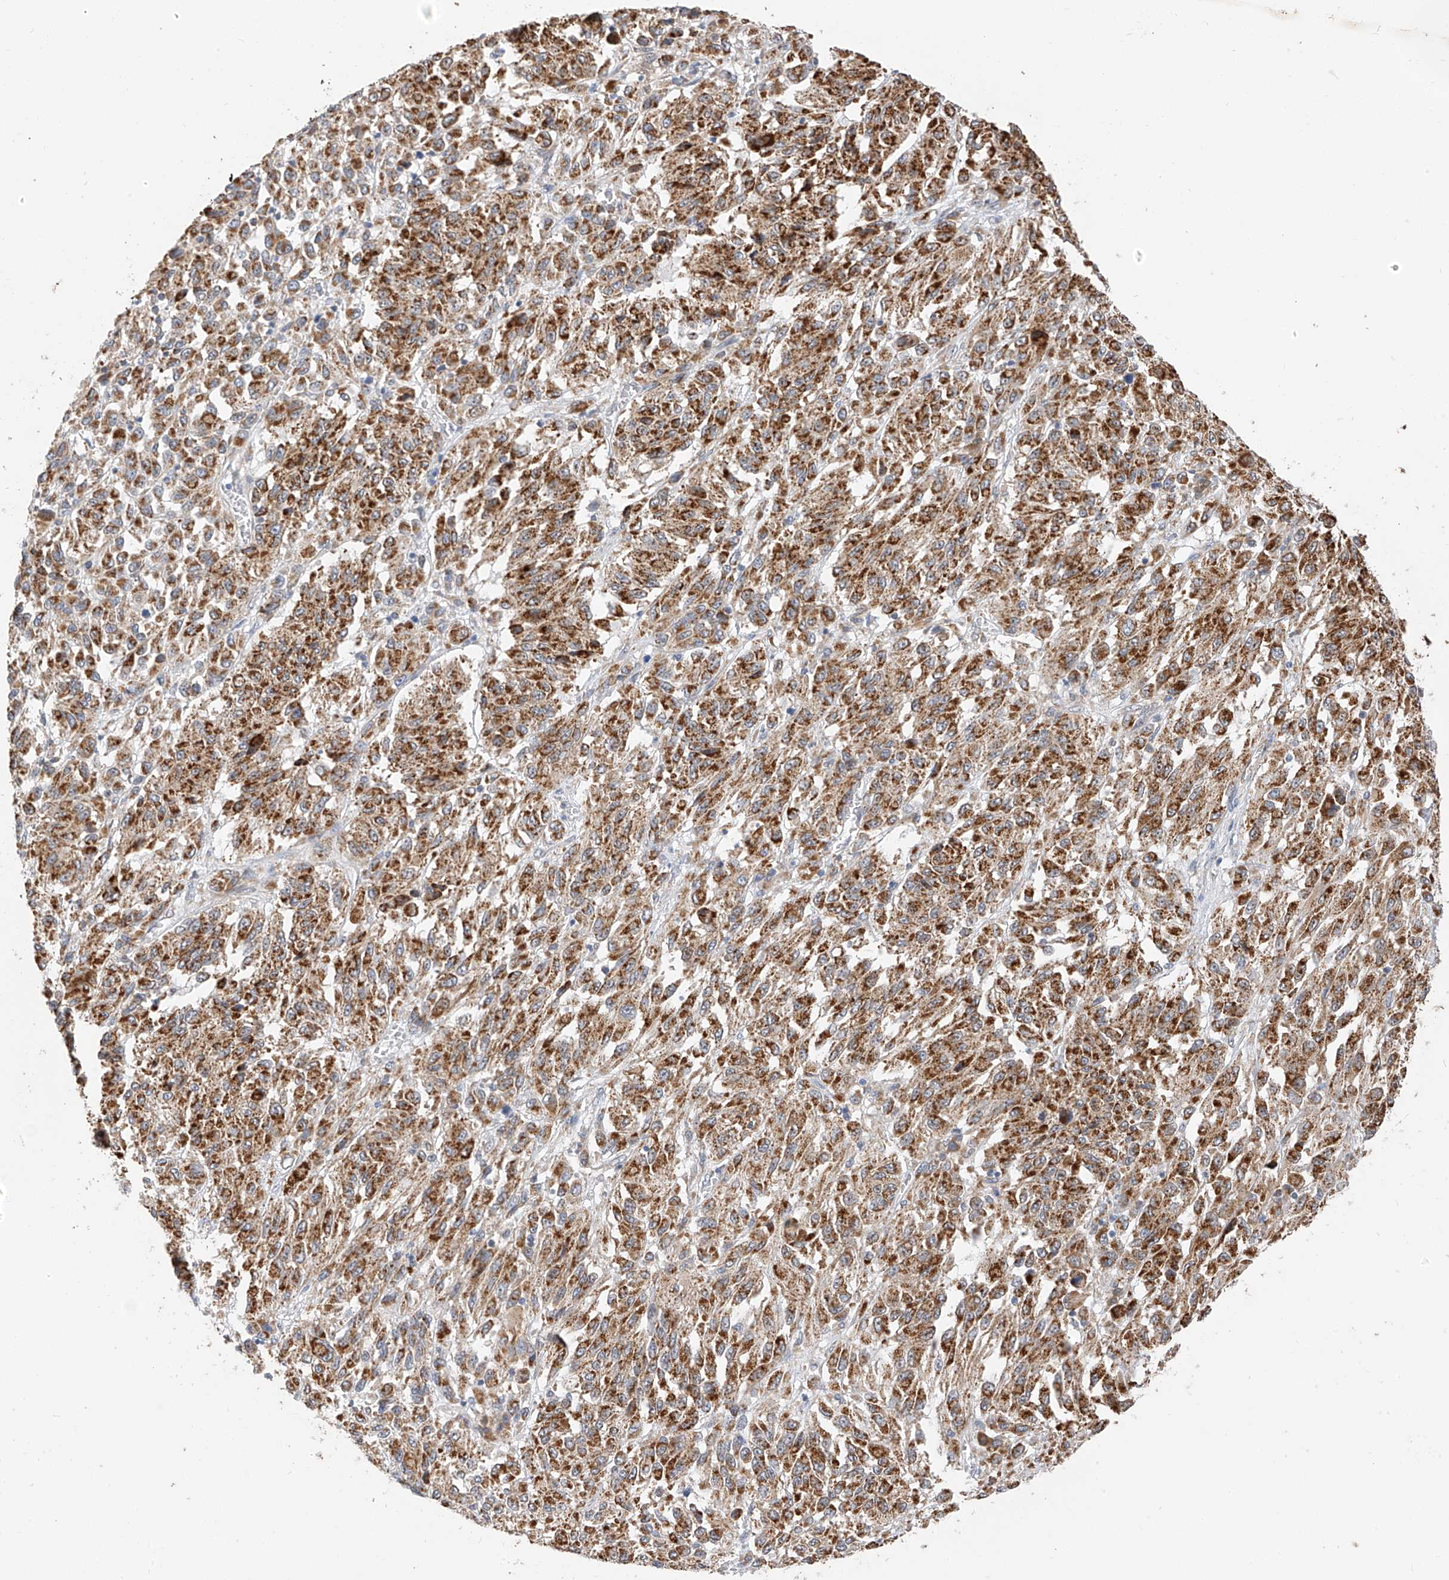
{"staining": {"intensity": "strong", "quantity": ">75%", "location": "cytoplasmic/membranous"}, "tissue": "melanoma", "cell_type": "Tumor cells", "image_type": "cancer", "snomed": [{"axis": "morphology", "description": "Malignant melanoma, Metastatic site"}, {"axis": "topography", "description": "Lung"}], "caption": "An immunohistochemistry photomicrograph of neoplastic tissue is shown. Protein staining in brown shows strong cytoplasmic/membranous positivity in malignant melanoma (metastatic site) within tumor cells.", "gene": "PPA2", "patient": {"sex": "male", "age": 64}}